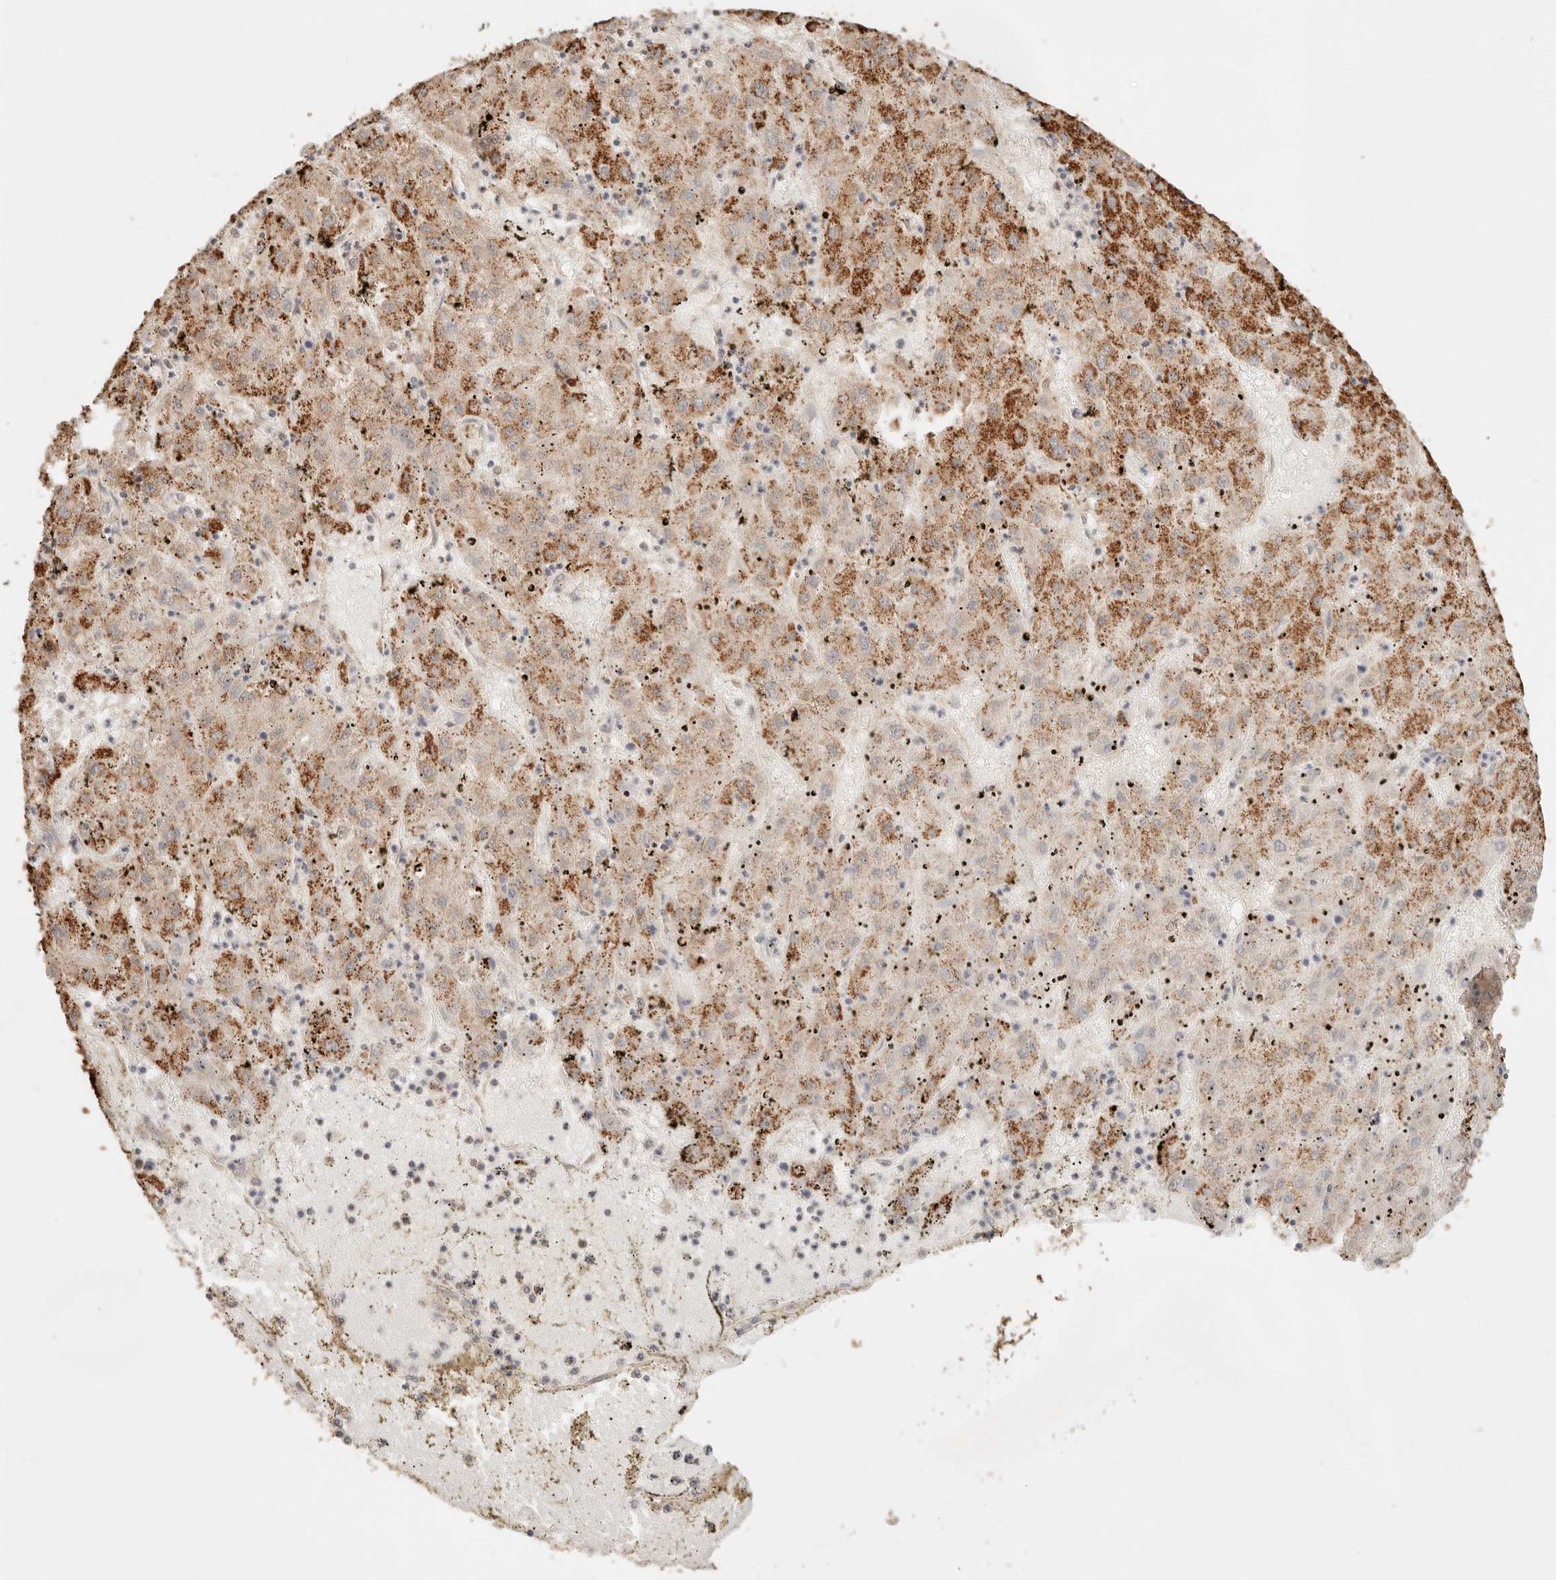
{"staining": {"intensity": "moderate", "quantity": ">75%", "location": "cytoplasmic/membranous"}, "tissue": "liver cancer", "cell_type": "Tumor cells", "image_type": "cancer", "snomed": [{"axis": "morphology", "description": "Carcinoma, Hepatocellular, NOS"}, {"axis": "topography", "description": "Liver"}], "caption": "High-power microscopy captured an immunohistochemistry histopathology image of liver cancer (hepatocellular carcinoma), revealing moderate cytoplasmic/membranous positivity in approximately >75% of tumor cells.", "gene": "IL1R2", "patient": {"sex": "male", "age": 72}}